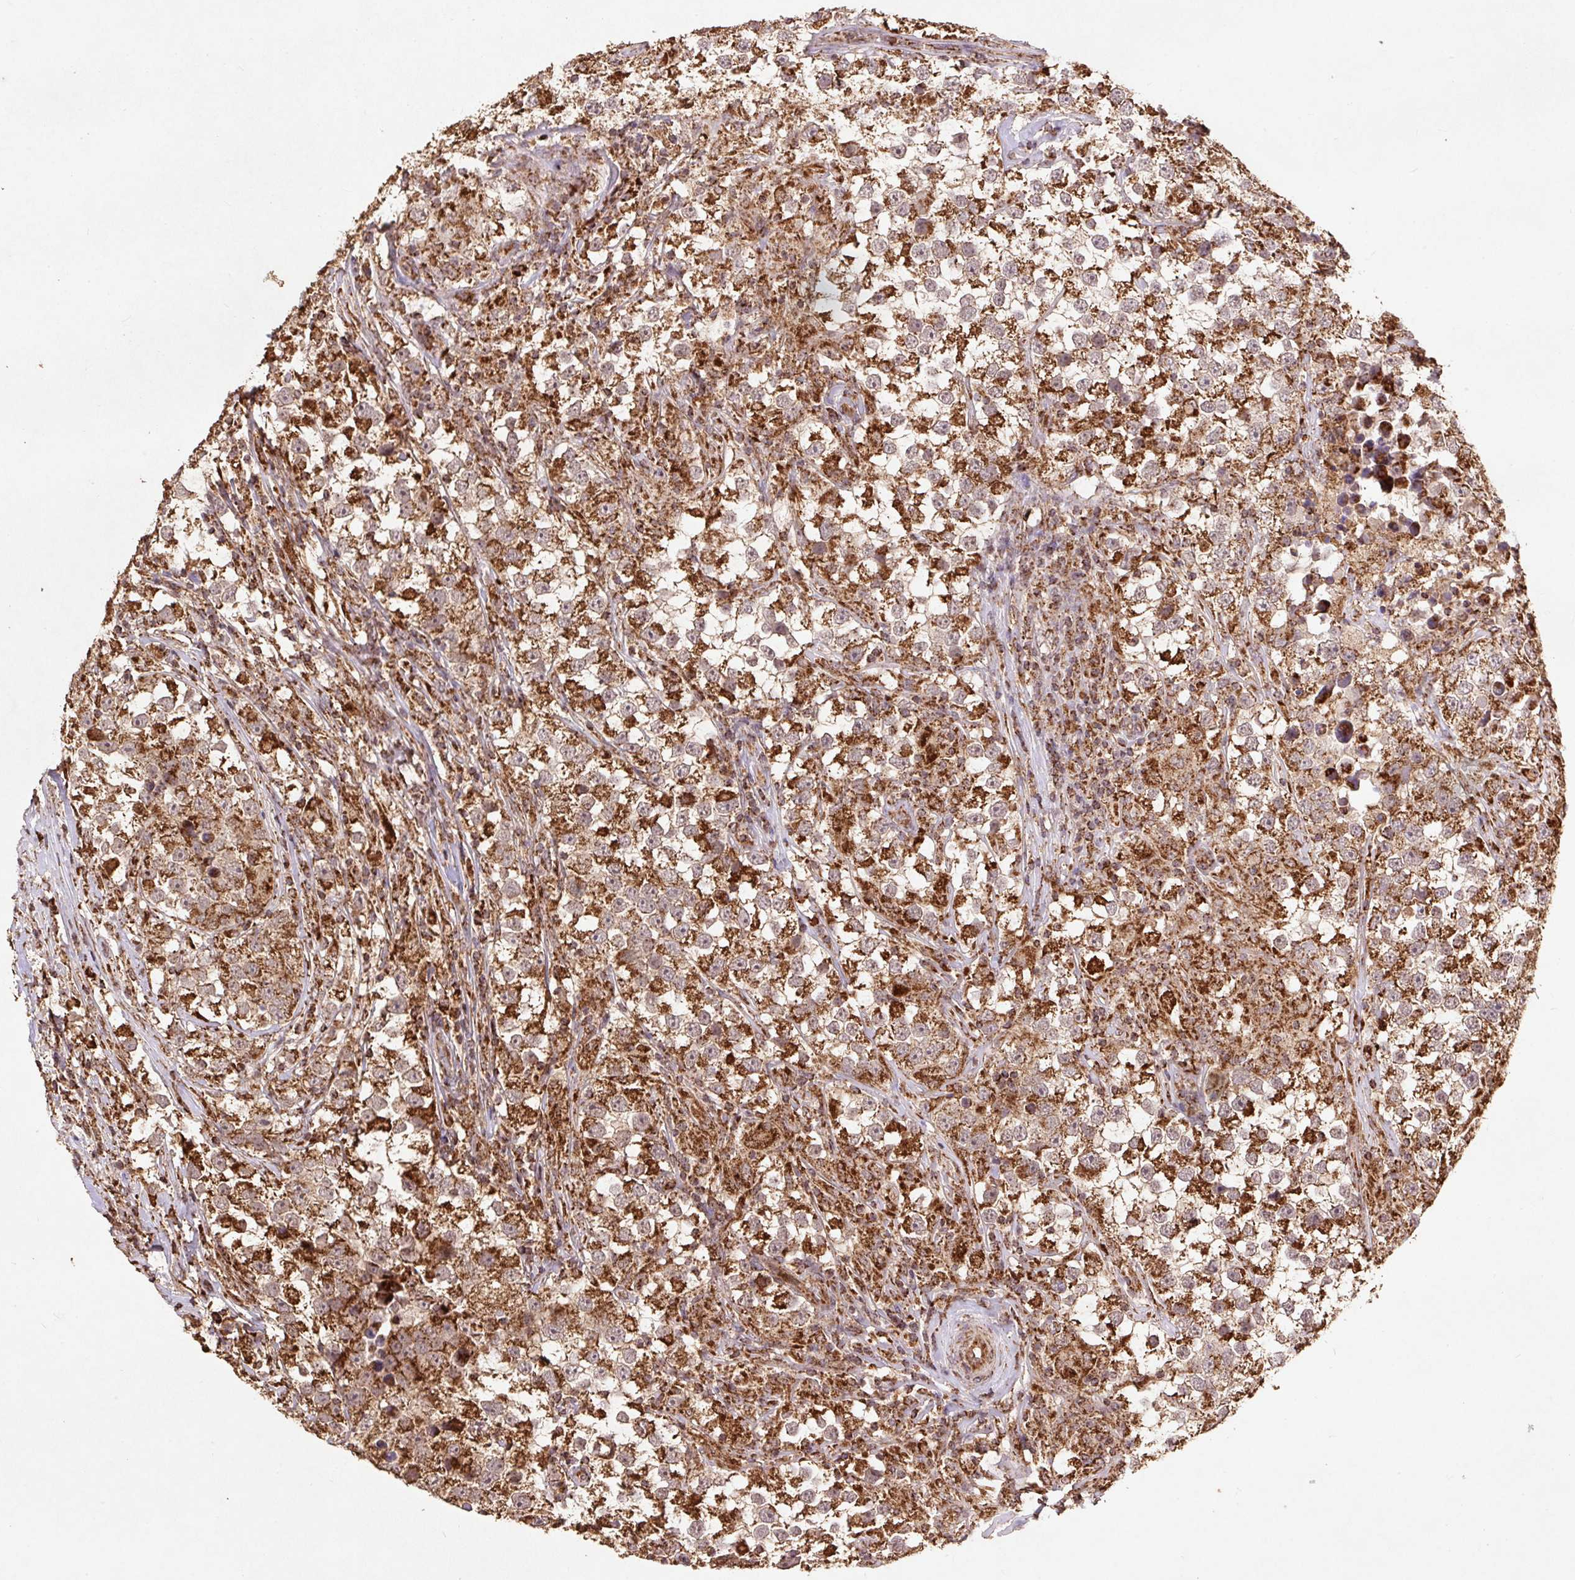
{"staining": {"intensity": "strong", "quantity": ">75%", "location": "cytoplasmic/membranous"}, "tissue": "testis cancer", "cell_type": "Tumor cells", "image_type": "cancer", "snomed": [{"axis": "morphology", "description": "Seminoma, NOS"}, {"axis": "topography", "description": "Testis"}], "caption": "The immunohistochemical stain shows strong cytoplasmic/membranous staining in tumor cells of seminoma (testis) tissue.", "gene": "ATP5F1A", "patient": {"sex": "male", "age": 46}}